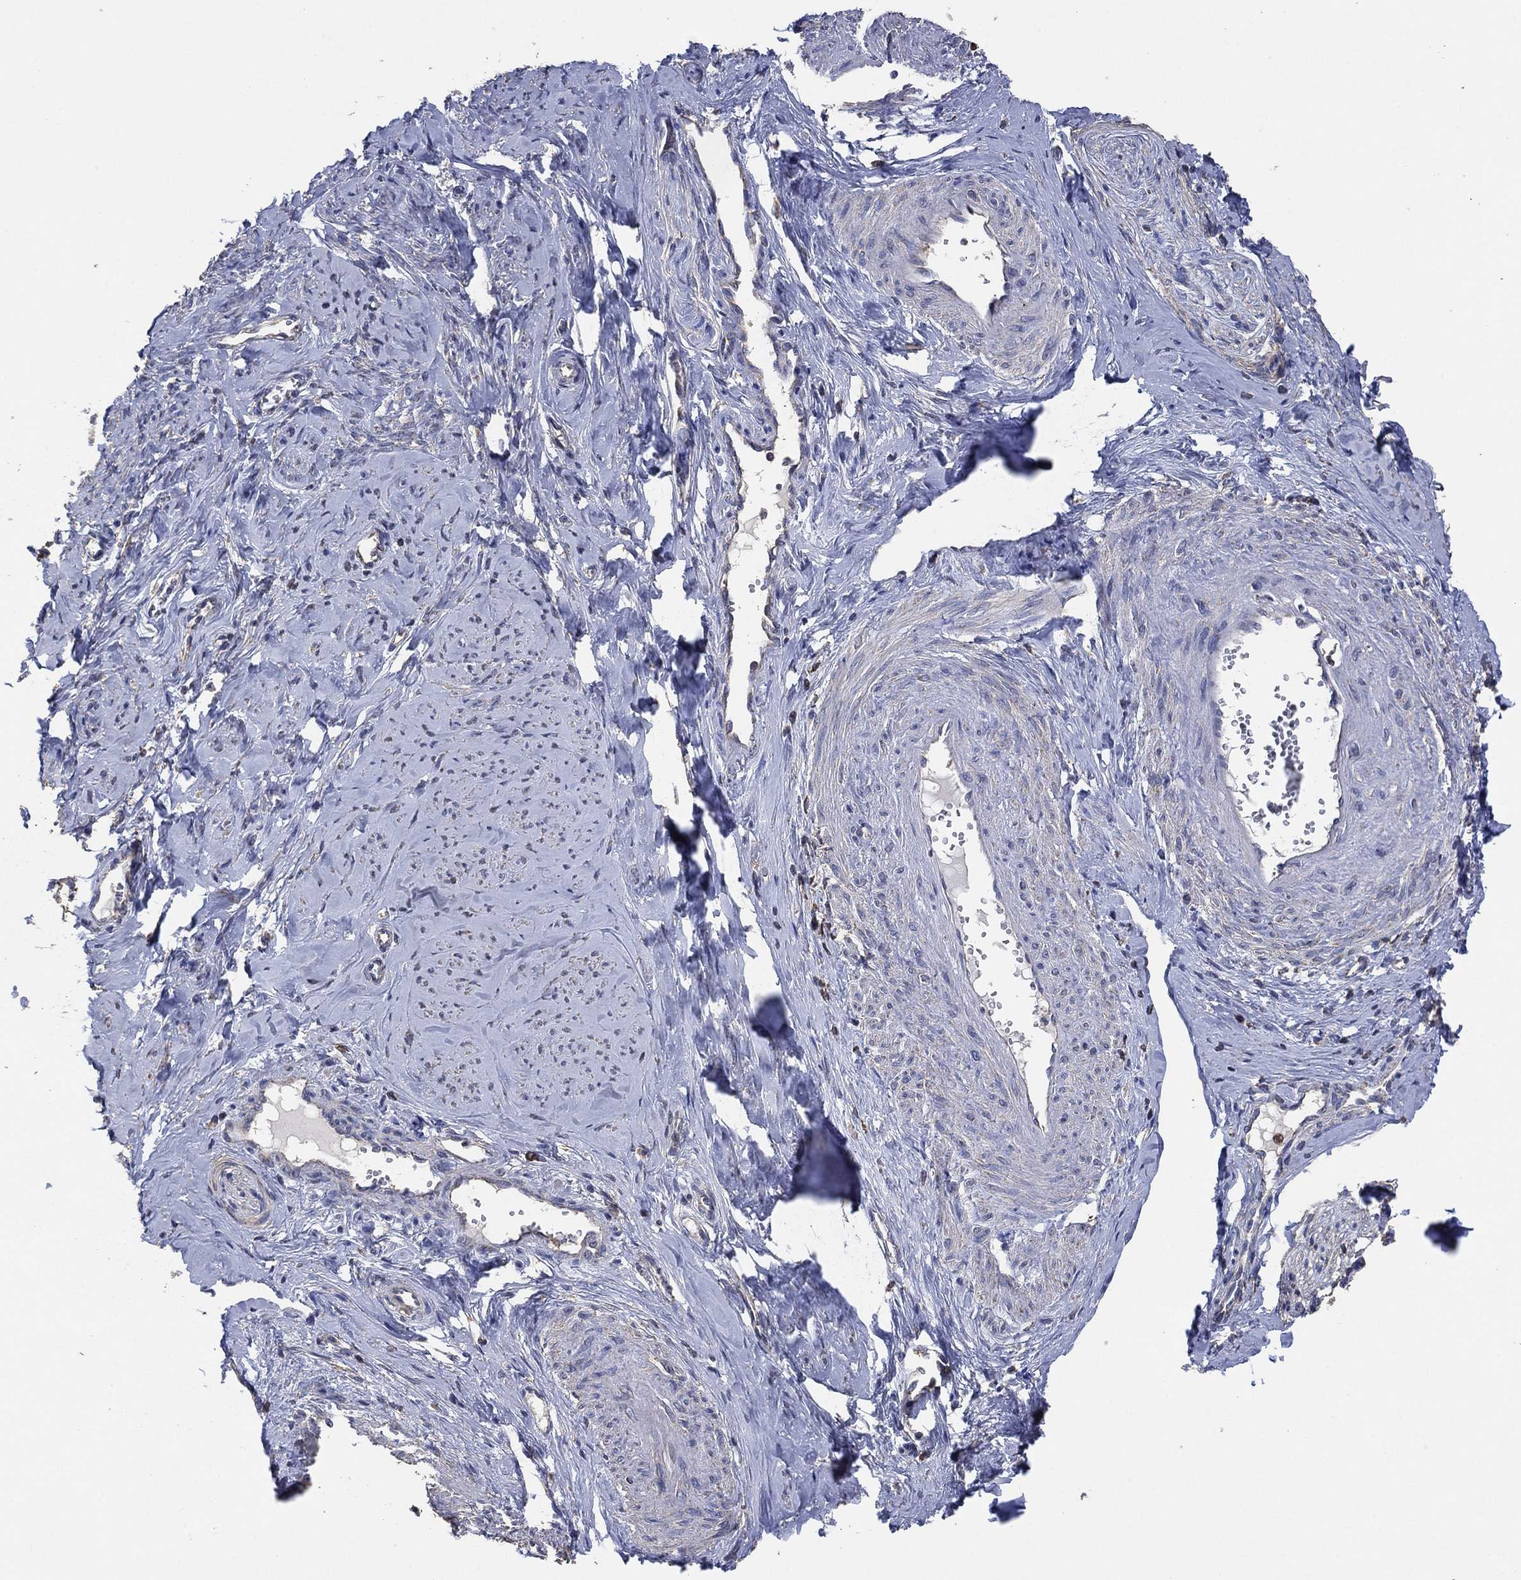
{"staining": {"intensity": "negative", "quantity": "none", "location": "none"}, "tissue": "smooth muscle", "cell_type": "Smooth muscle cells", "image_type": "normal", "snomed": [{"axis": "morphology", "description": "Normal tissue, NOS"}, {"axis": "topography", "description": "Smooth muscle"}], "caption": "Image shows no protein positivity in smooth muscle cells of normal smooth muscle. (Brightfield microscopy of DAB (3,3'-diaminobenzidine) IHC at high magnification).", "gene": "LIMD1", "patient": {"sex": "female", "age": 48}}